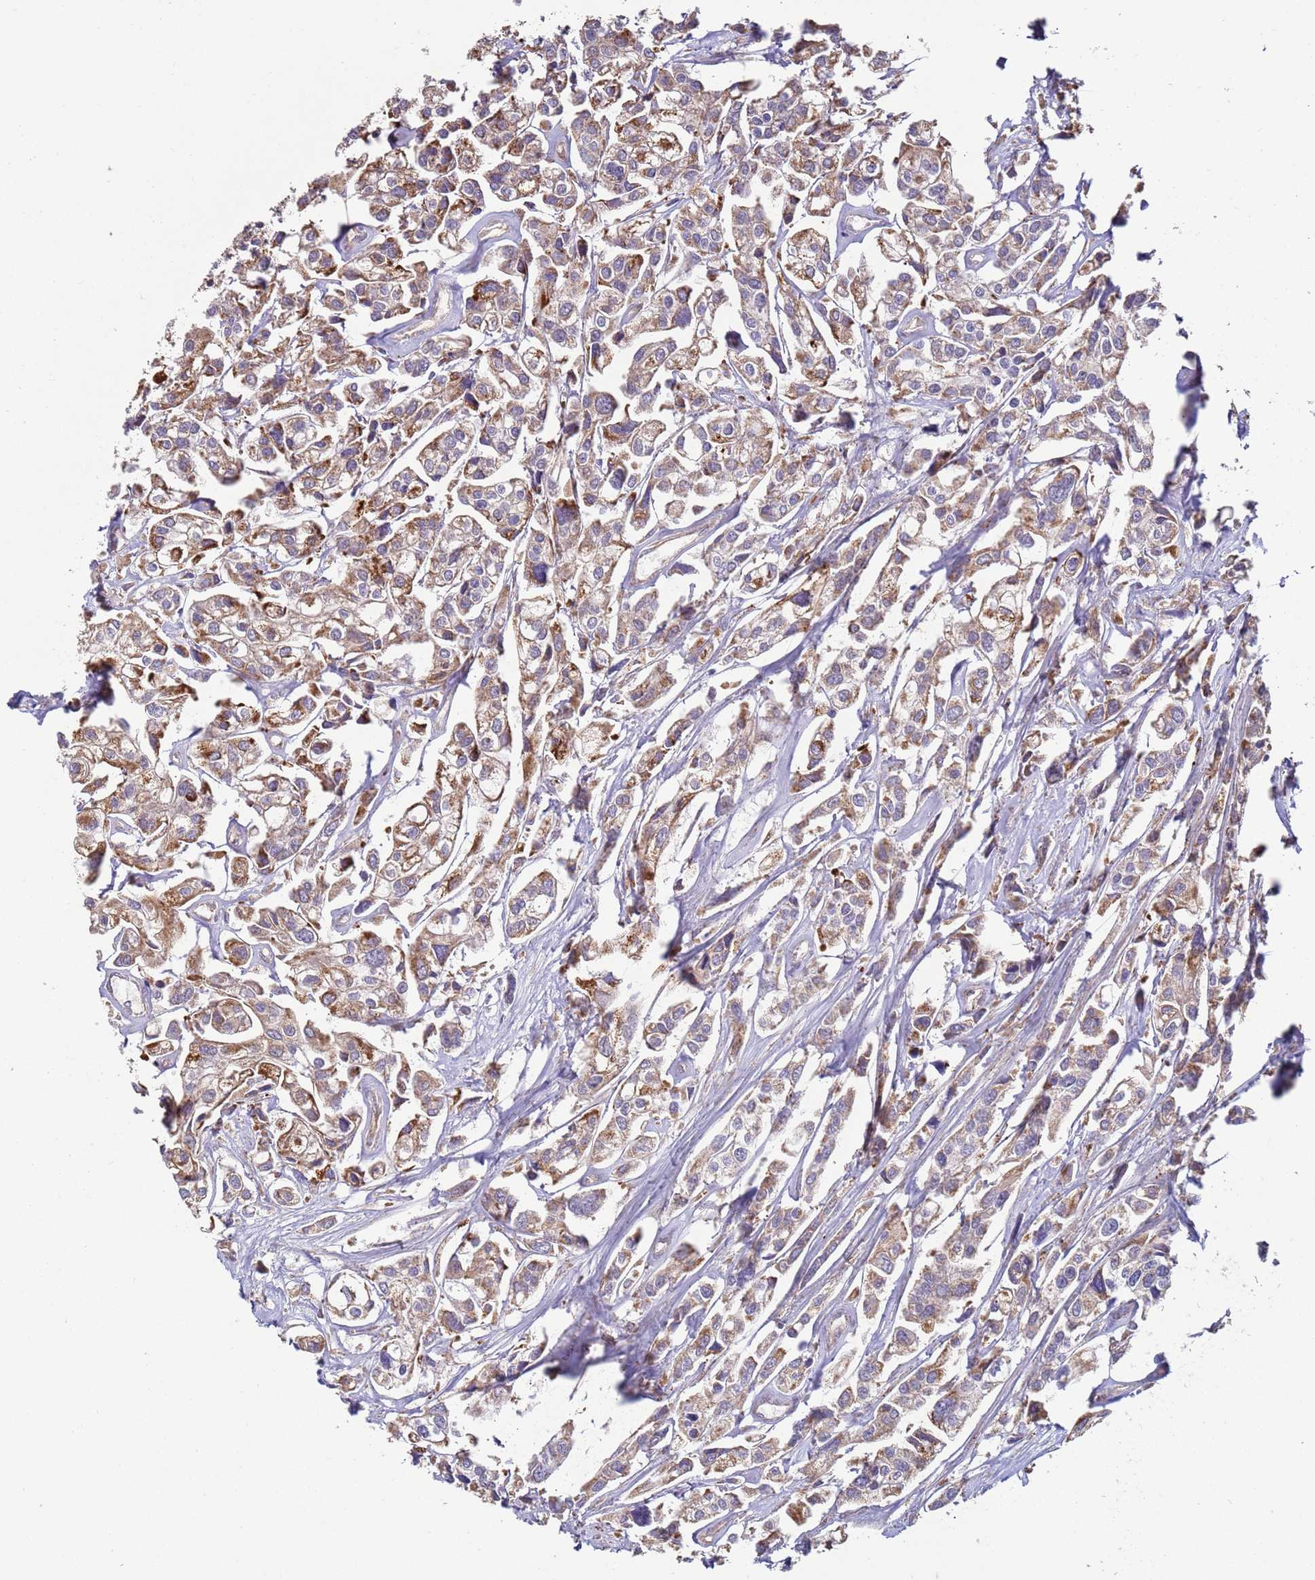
{"staining": {"intensity": "moderate", "quantity": ">75%", "location": "cytoplasmic/membranous"}, "tissue": "urothelial cancer", "cell_type": "Tumor cells", "image_type": "cancer", "snomed": [{"axis": "morphology", "description": "Urothelial carcinoma, High grade"}, {"axis": "topography", "description": "Urinary bladder"}], "caption": "Moderate cytoplasmic/membranous protein staining is present in about >75% of tumor cells in urothelial cancer. (brown staining indicates protein expression, while blue staining denotes nuclei).", "gene": "FBXO33", "patient": {"sex": "male", "age": 67}}